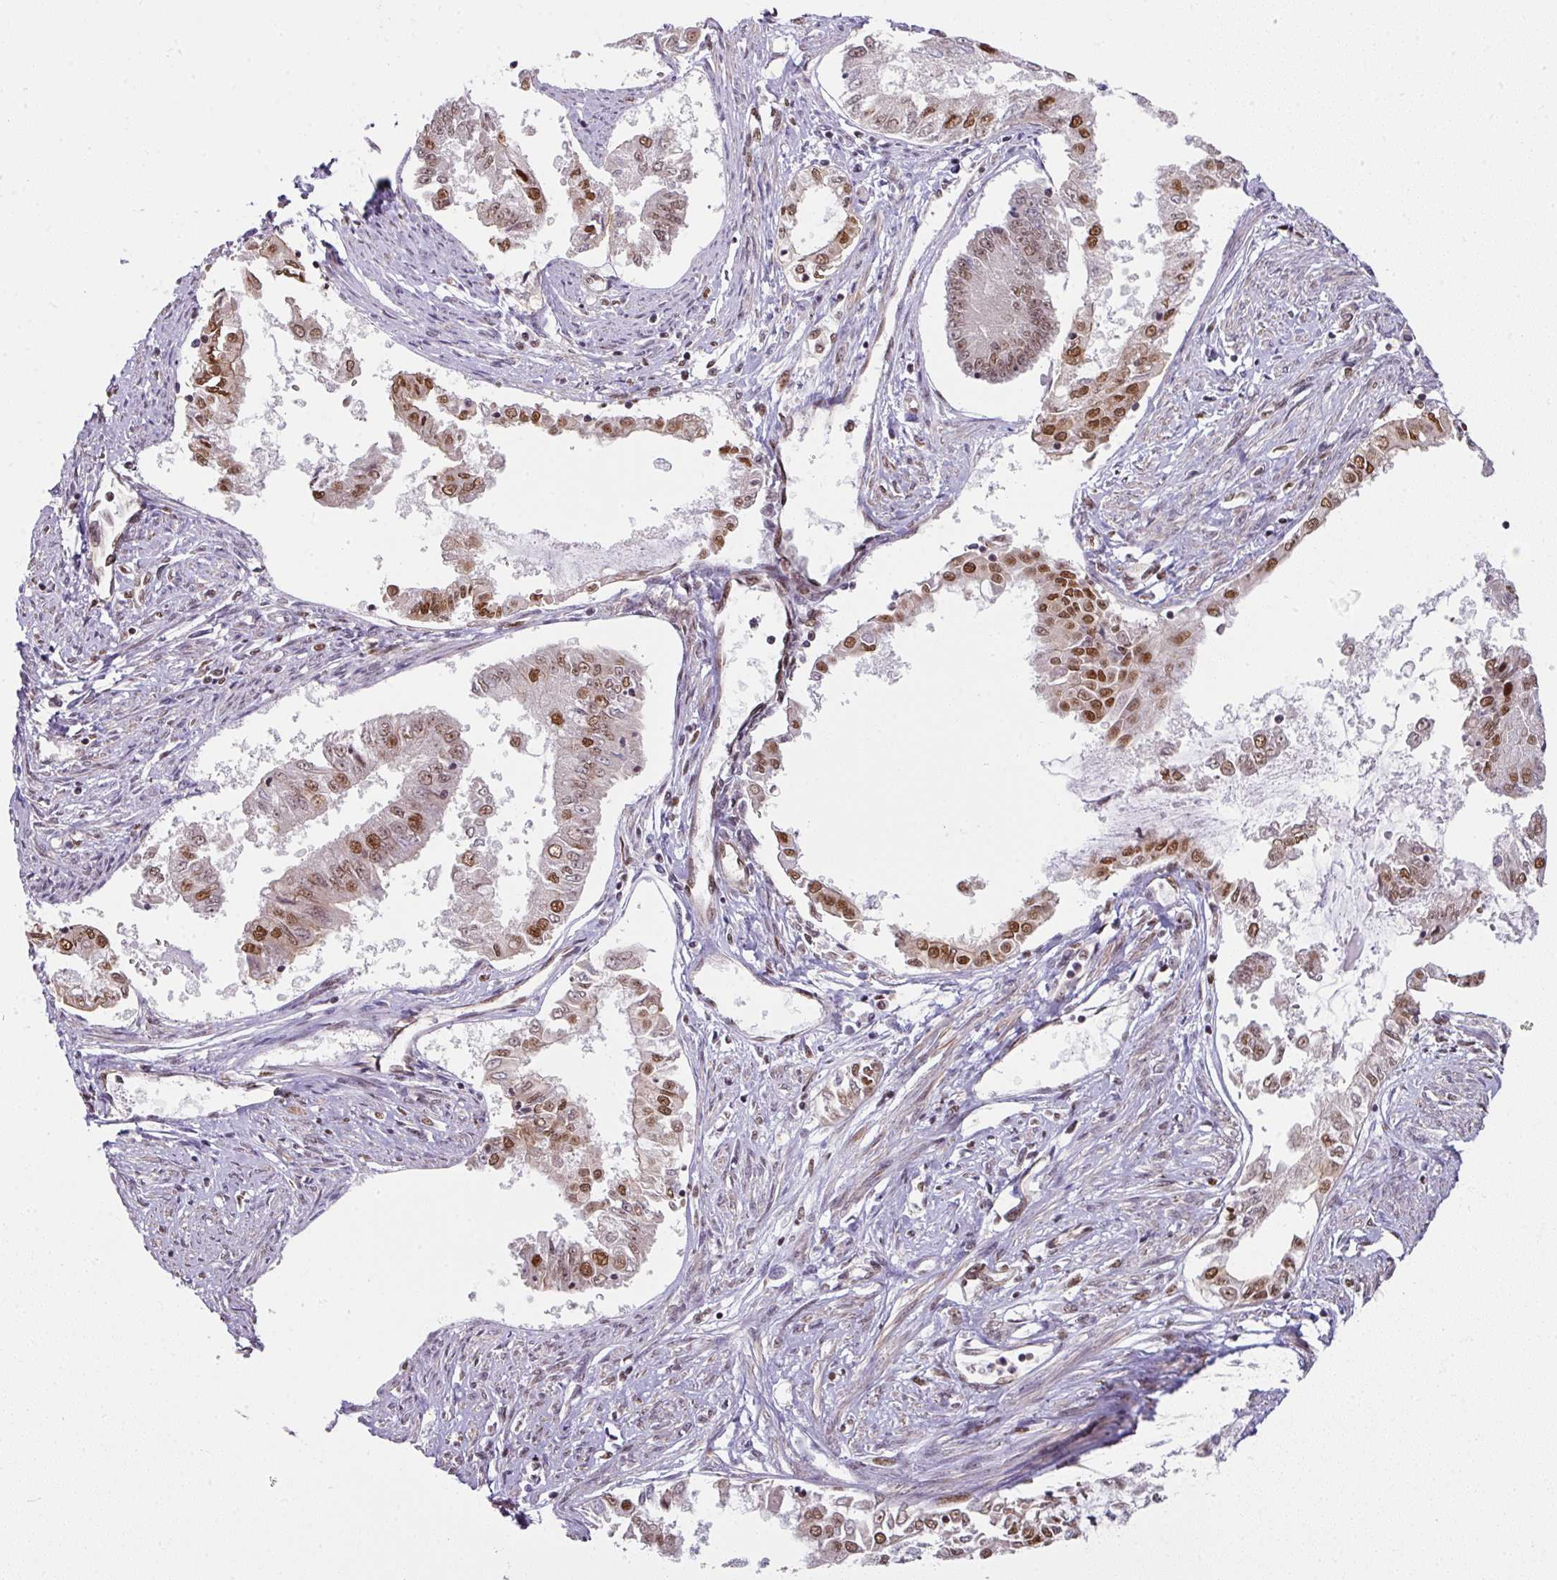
{"staining": {"intensity": "strong", "quantity": ">75%", "location": "nuclear"}, "tissue": "endometrial cancer", "cell_type": "Tumor cells", "image_type": "cancer", "snomed": [{"axis": "morphology", "description": "Adenocarcinoma, NOS"}, {"axis": "topography", "description": "Endometrium"}], "caption": "Endometrial adenocarcinoma stained with a protein marker shows strong staining in tumor cells.", "gene": "NCOA5", "patient": {"sex": "female", "age": 76}}